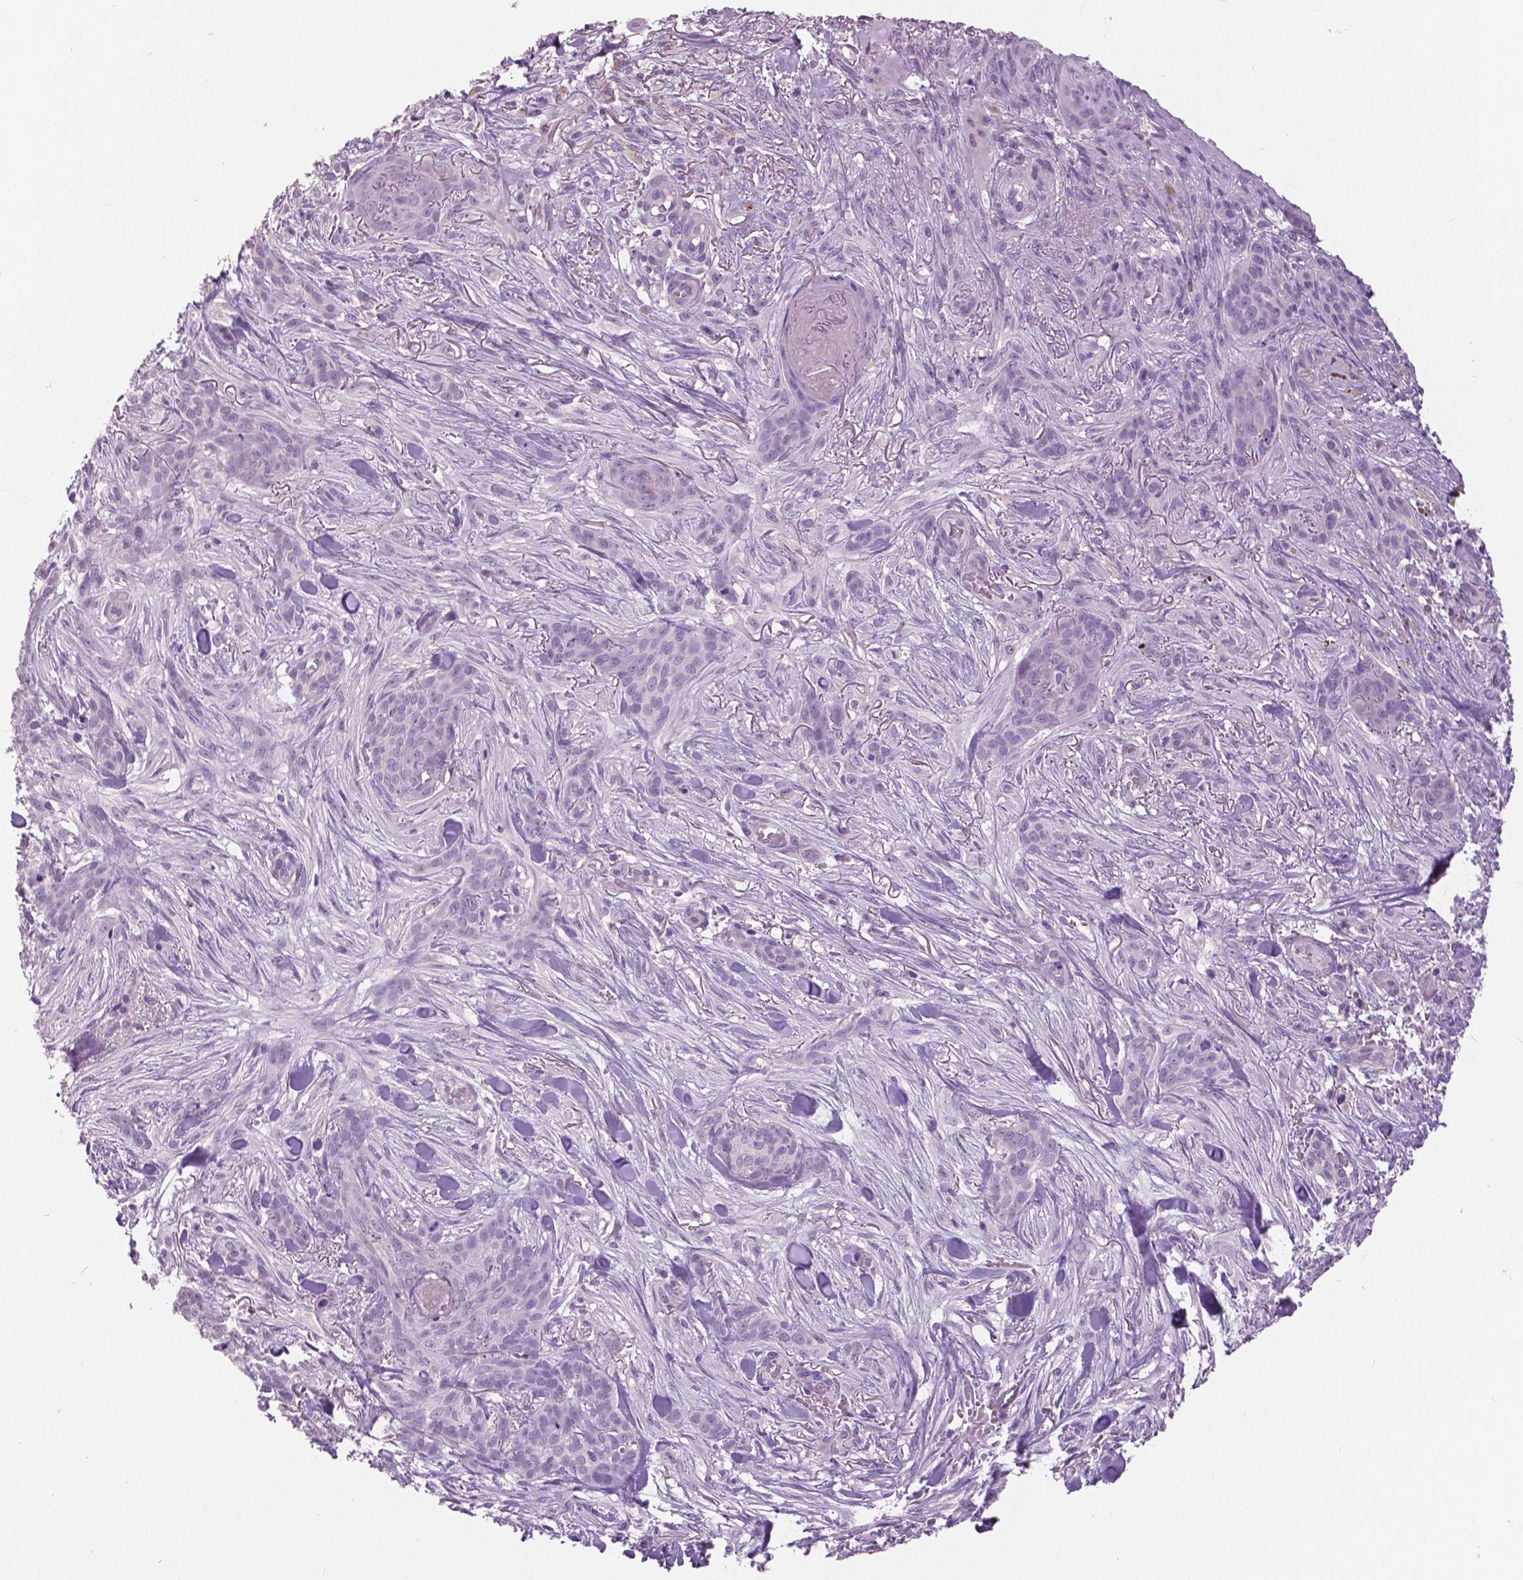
{"staining": {"intensity": "negative", "quantity": "none", "location": "none"}, "tissue": "skin cancer", "cell_type": "Tumor cells", "image_type": "cancer", "snomed": [{"axis": "morphology", "description": "Basal cell carcinoma"}, {"axis": "topography", "description": "Skin"}], "caption": "A histopathology image of skin cancer stained for a protein shows no brown staining in tumor cells. (IHC, brightfield microscopy, high magnification).", "gene": "GRIN2A", "patient": {"sex": "female", "age": 61}}